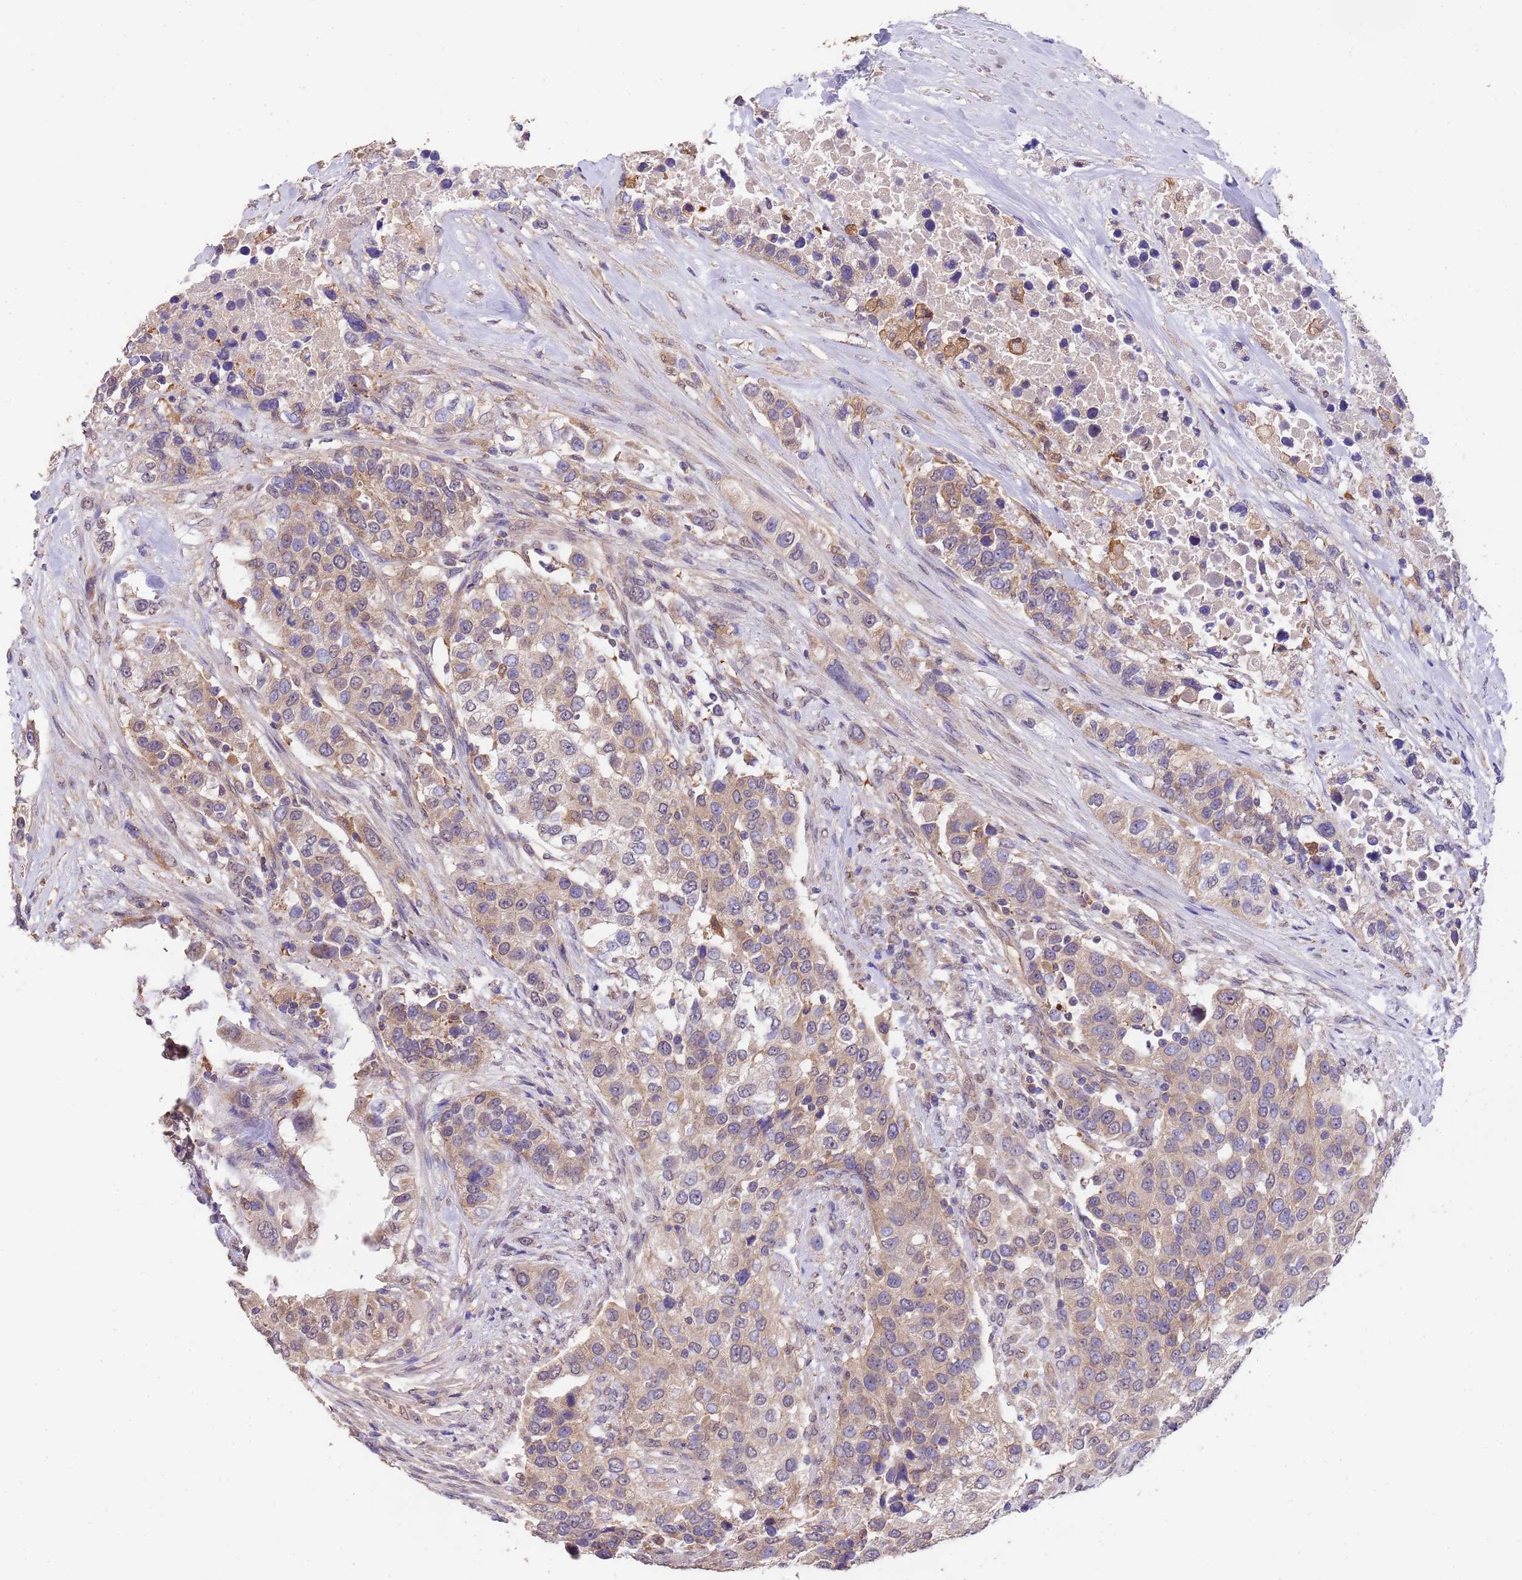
{"staining": {"intensity": "weak", "quantity": ">75%", "location": "cytoplasmic/membranous"}, "tissue": "urothelial cancer", "cell_type": "Tumor cells", "image_type": "cancer", "snomed": [{"axis": "morphology", "description": "Urothelial carcinoma, High grade"}, {"axis": "topography", "description": "Urinary bladder"}], "caption": "Urothelial carcinoma (high-grade) stained for a protein (brown) shows weak cytoplasmic/membranous positive staining in approximately >75% of tumor cells.", "gene": "NPHP1", "patient": {"sex": "female", "age": 80}}